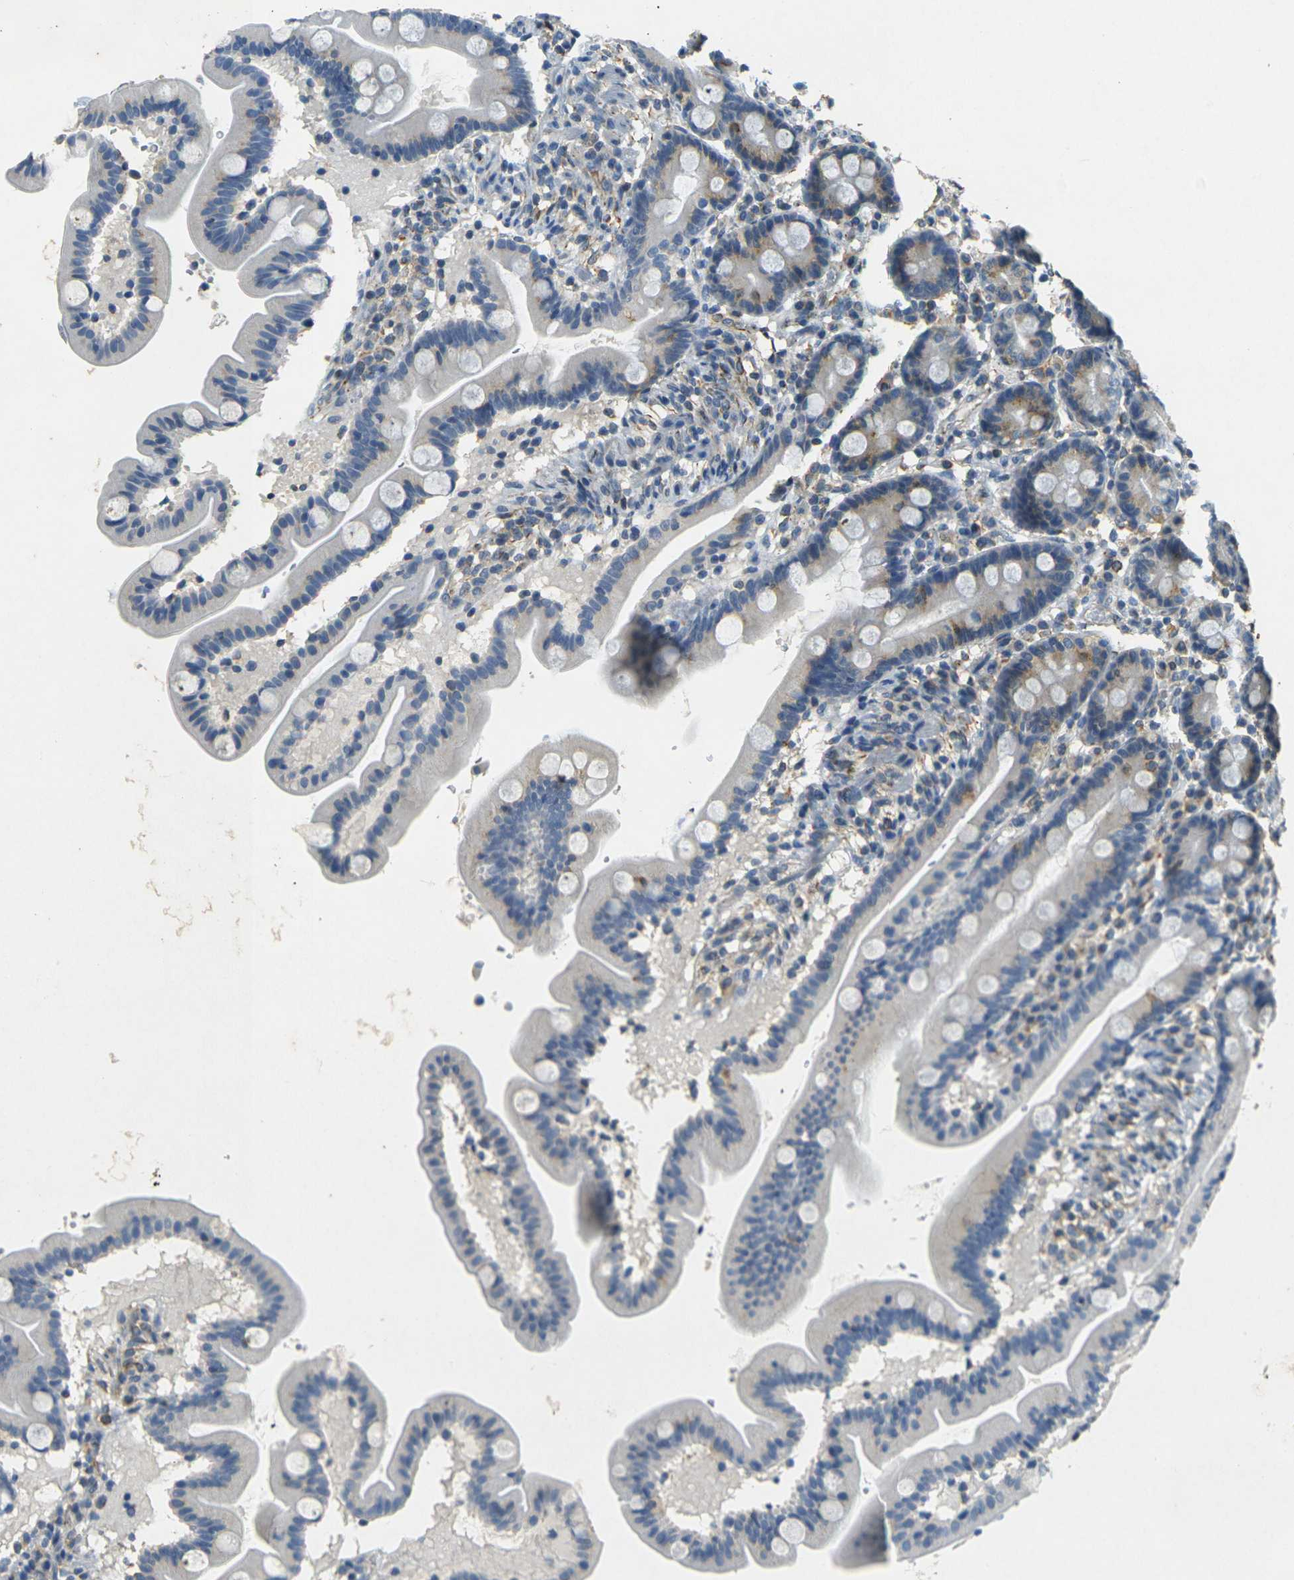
{"staining": {"intensity": "moderate", "quantity": "<25%", "location": "cytoplasmic/membranous"}, "tissue": "duodenum", "cell_type": "Glandular cells", "image_type": "normal", "snomed": [{"axis": "morphology", "description": "Normal tissue, NOS"}, {"axis": "topography", "description": "Duodenum"}], "caption": "A high-resolution histopathology image shows IHC staining of benign duodenum, which displays moderate cytoplasmic/membranous expression in approximately <25% of glandular cells.", "gene": "SORT1", "patient": {"sex": "male", "age": 54}}